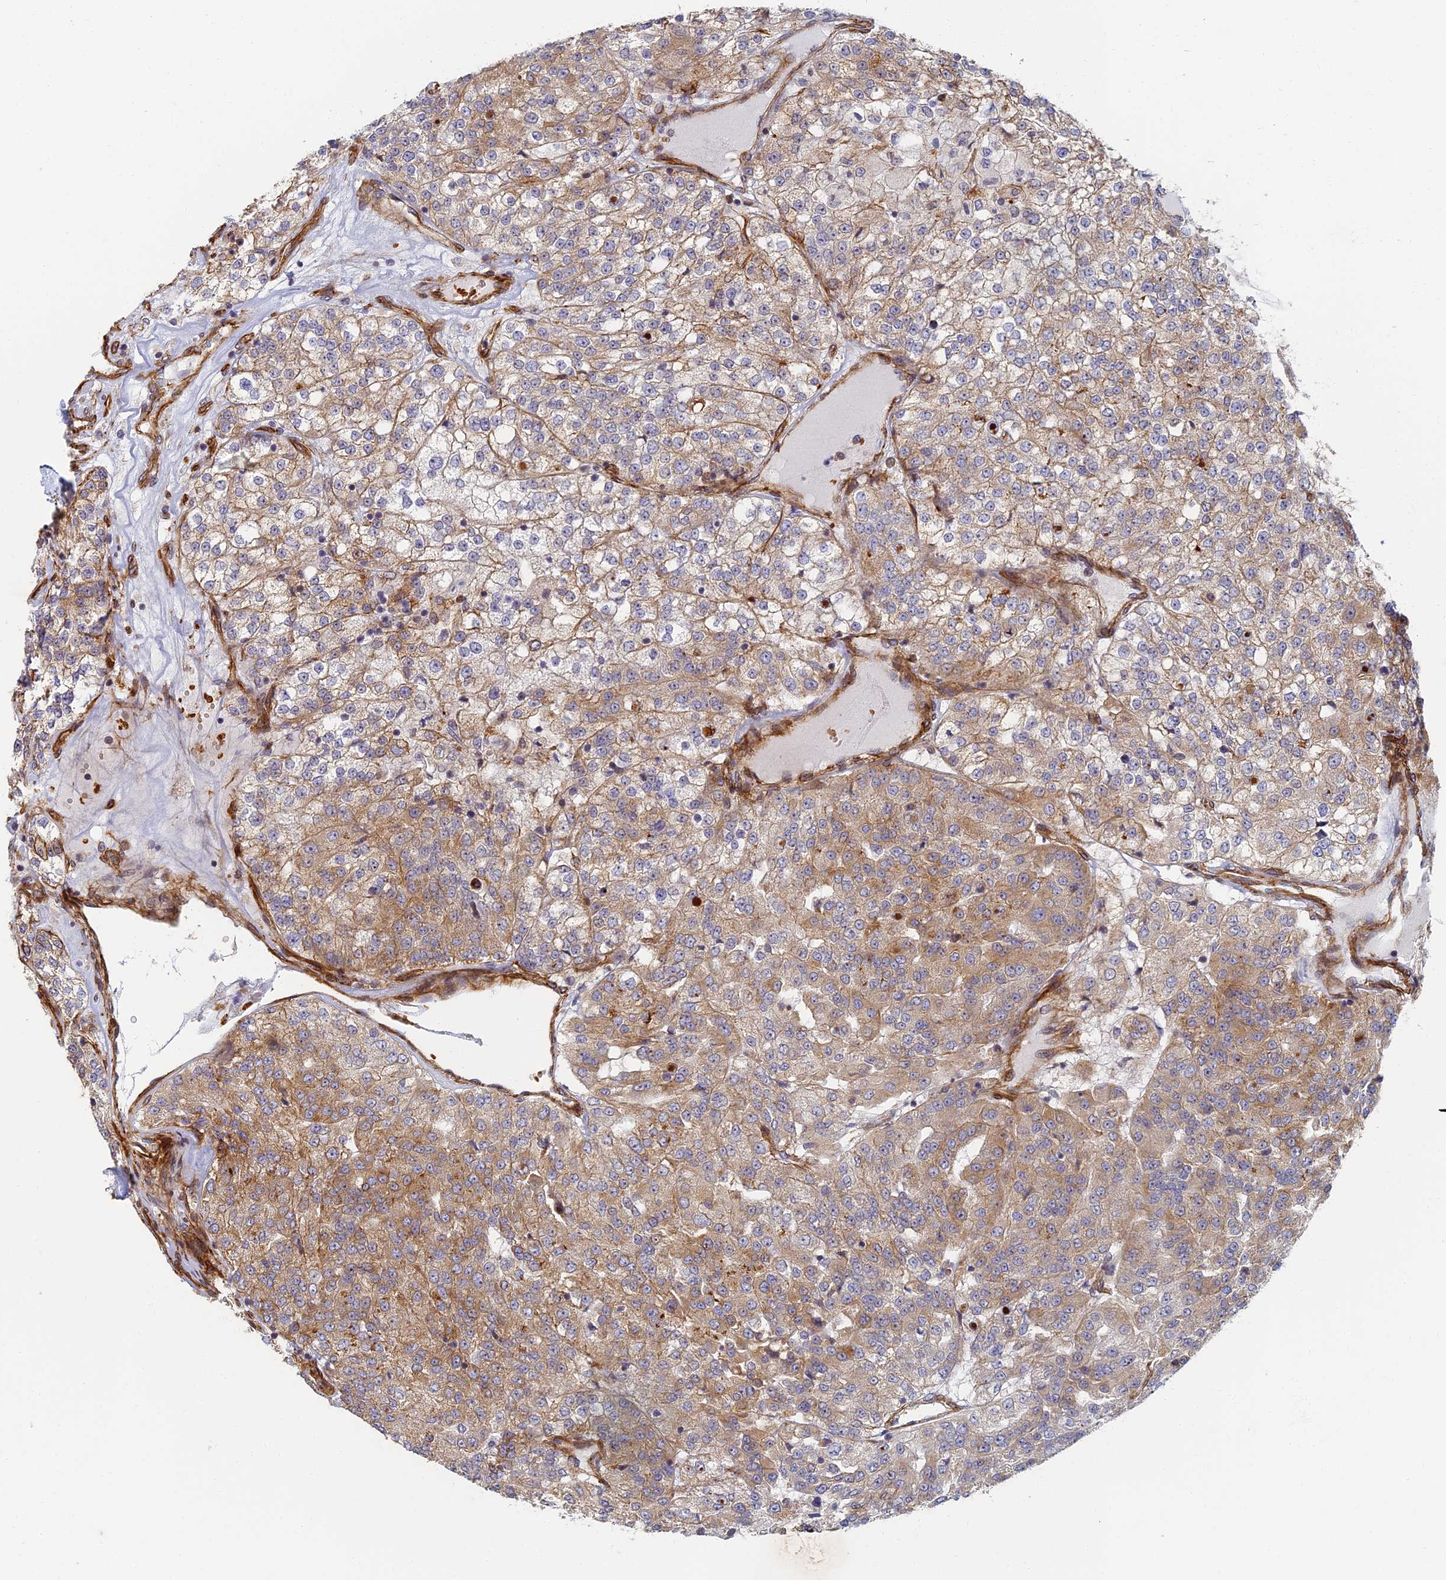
{"staining": {"intensity": "weak", "quantity": ">75%", "location": "cytoplasmic/membranous"}, "tissue": "renal cancer", "cell_type": "Tumor cells", "image_type": "cancer", "snomed": [{"axis": "morphology", "description": "Adenocarcinoma, NOS"}, {"axis": "topography", "description": "Kidney"}], "caption": "There is low levels of weak cytoplasmic/membranous positivity in tumor cells of renal cancer, as demonstrated by immunohistochemical staining (brown color).", "gene": "ABCB10", "patient": {"sex": "female", "age": 63}}